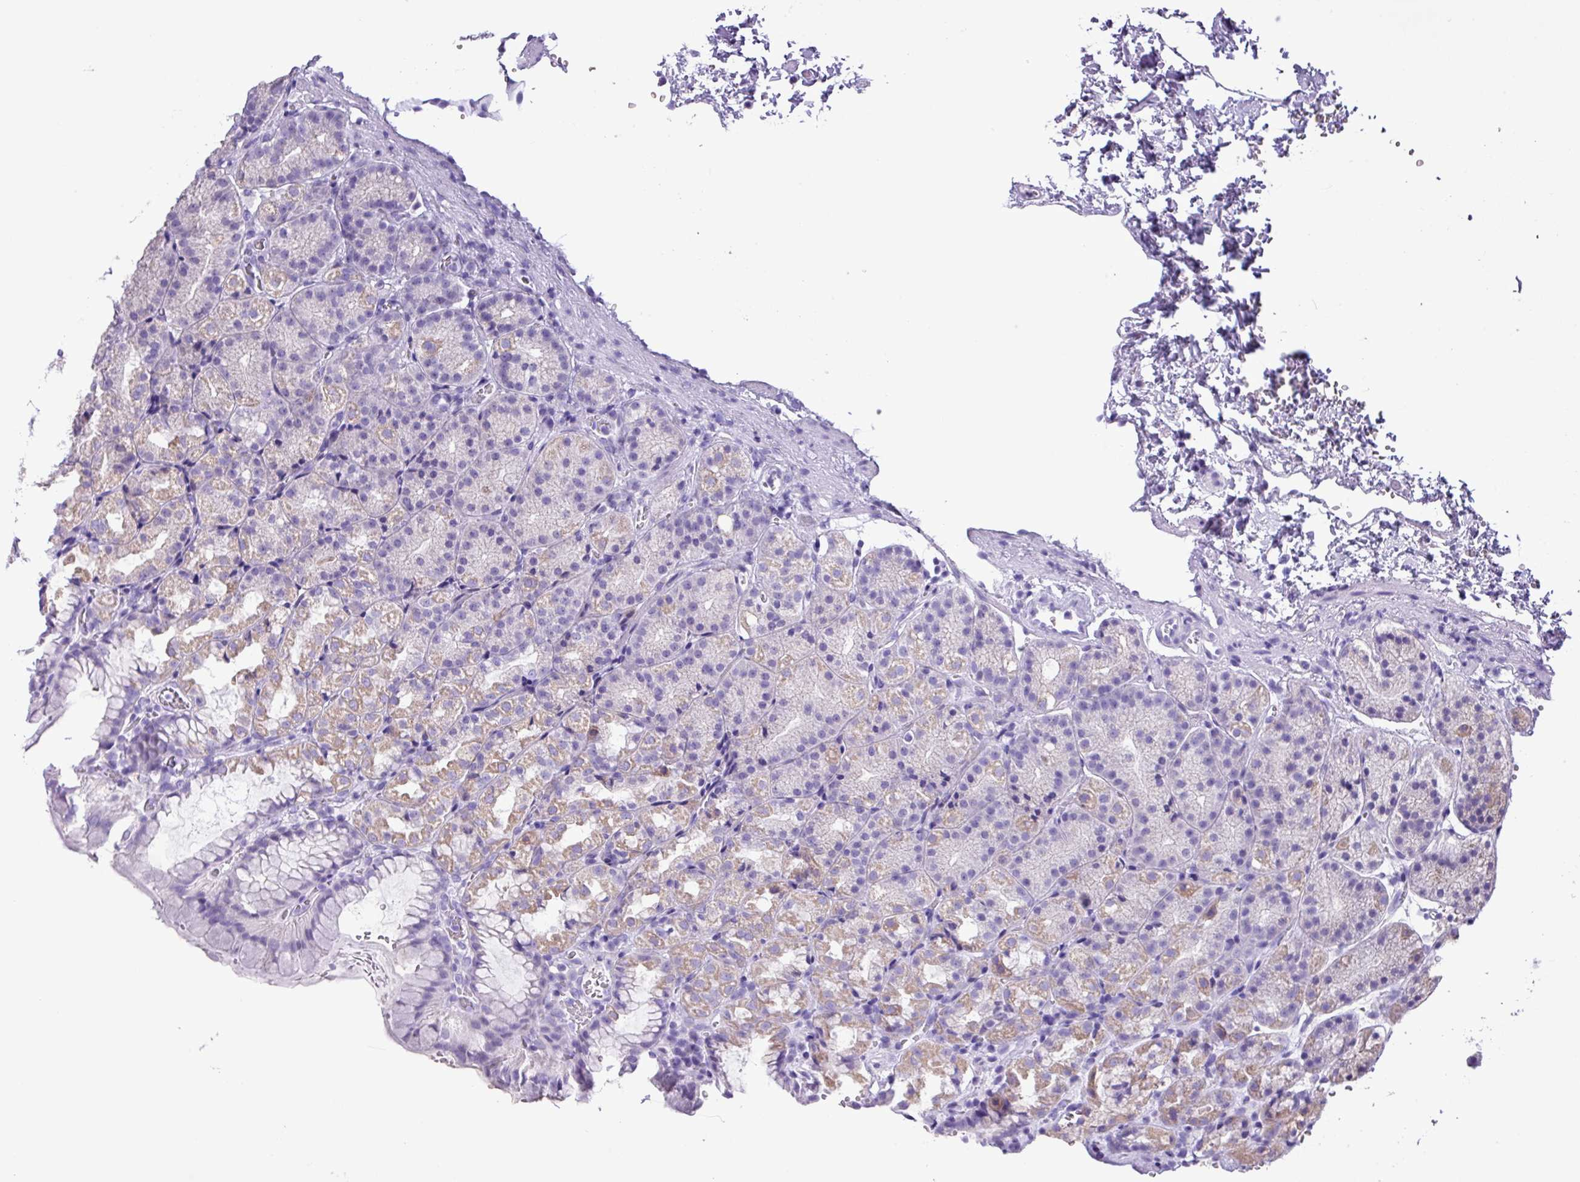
{"staining": {"intensity": "weak", "quantity": "25%-75%", "location": "cytoplasmic/membranous"}, "tissue": "stomach", "cell_type": "Glandular cells", "image_type": "normal", "snomed": [{"axis": "morphology", "description": "Normal tissue, NOS"}, {"axis": "topography", "description": "Stomach, upper"}], "caption": "Stomach stained with a protein marker exhibits weak staining in glandular cells.", "gene": "AGO3", "patient": {"sex": "female", "age": 81}}